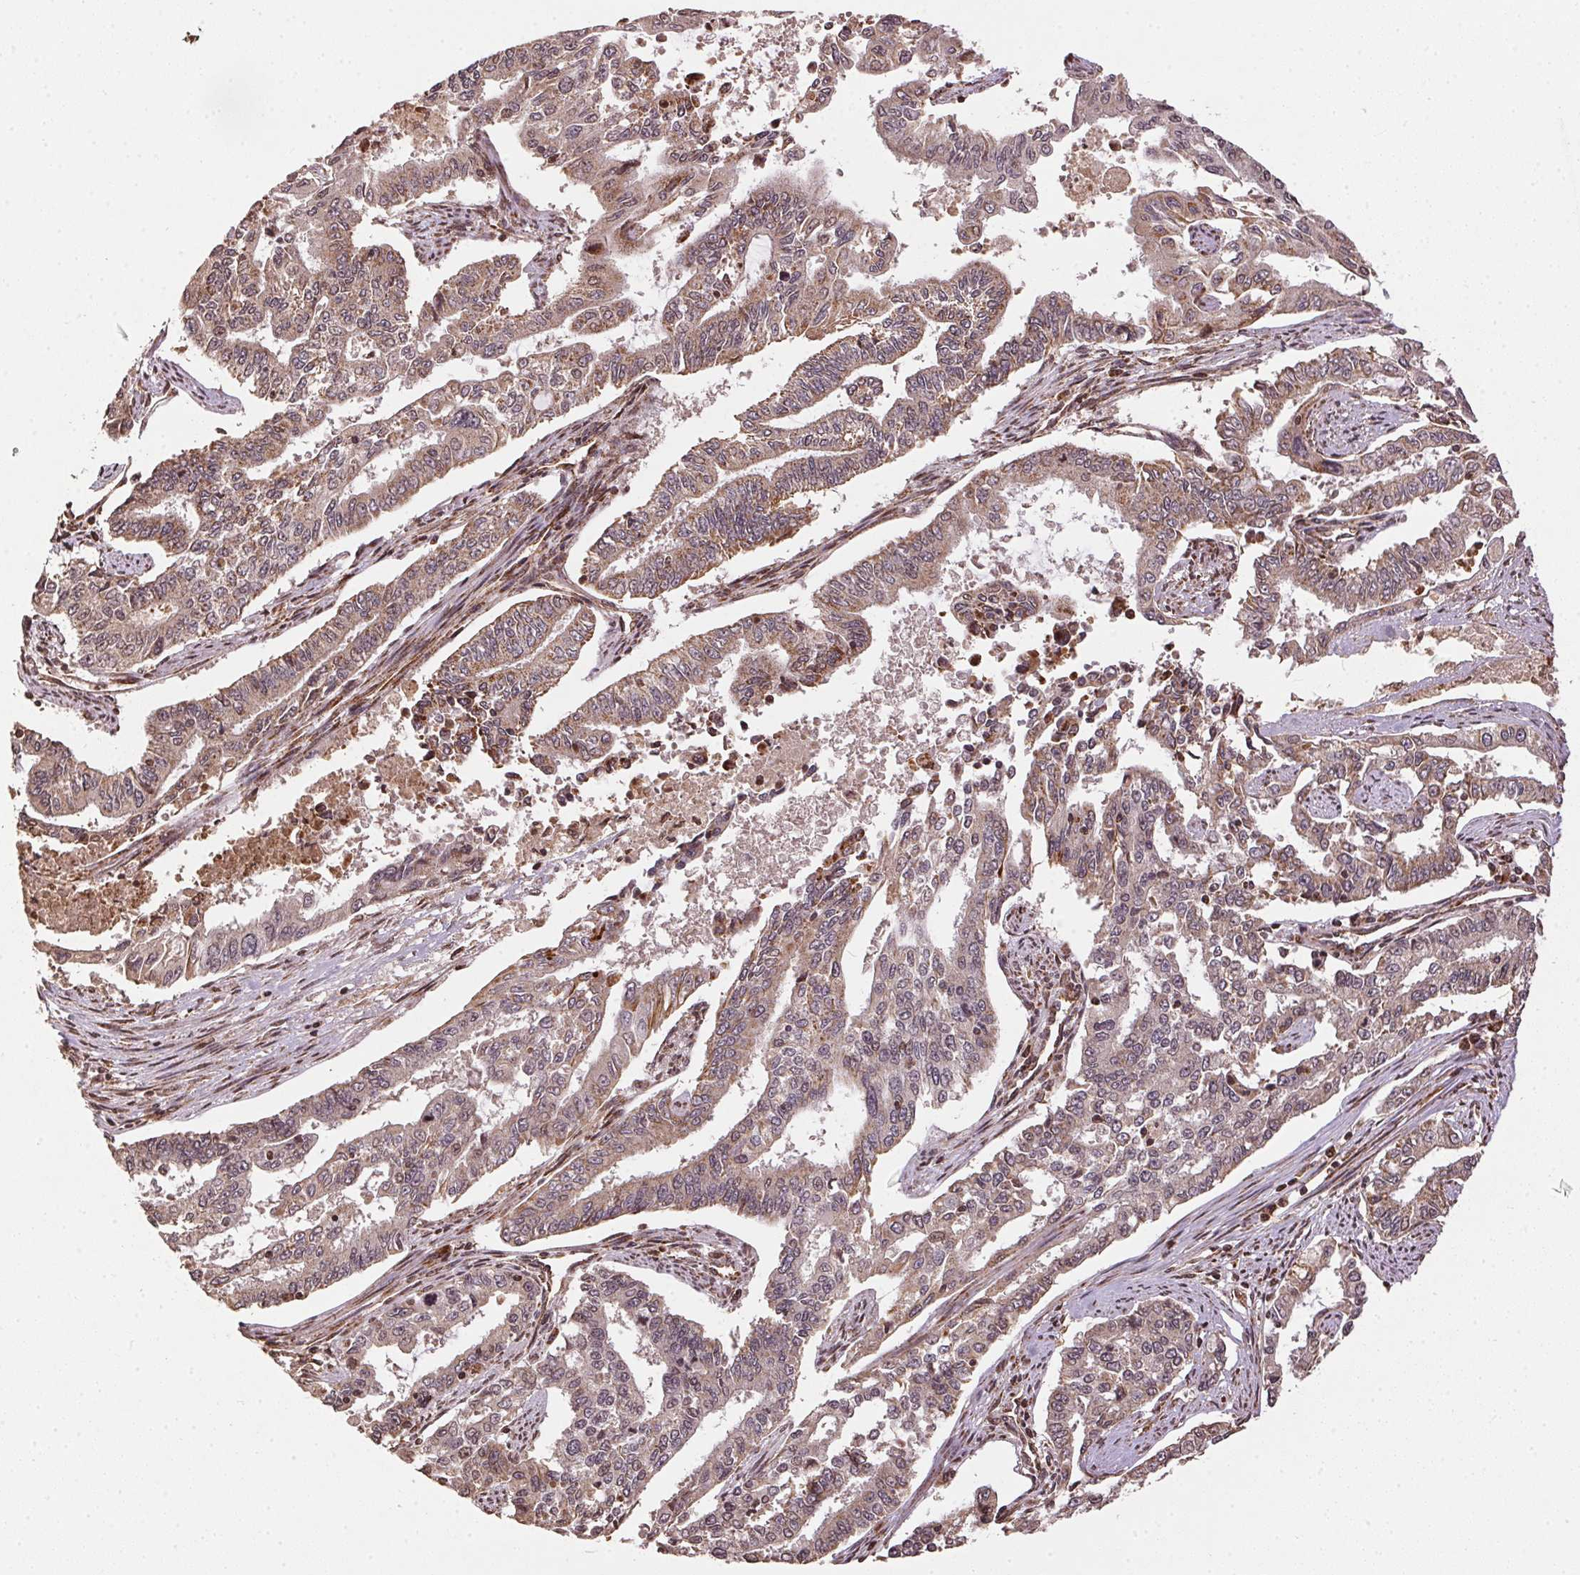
{"staining": {"intensity": "weak", "quantity": ">75%", "location": "cytoplasmic/membranous"}, "tissue": "endometrial cancer", "cell_type": "Tumor cells", "image_type": "cancer", "snomed": [{"axis": "morphology", "description": "Adenocarcinoma, NOS"}, {"axis": "topography", "description": "Uterus"}], "caption": "A high-resolution histopathology image shows IHC staining of endometrial adenocarcinoma, which displays weak cytoplasmic/membranous expression in approximately >75% of tumor cells.", "gene": "SPRED2", "patient": {"sex": "female", "age": 59}}